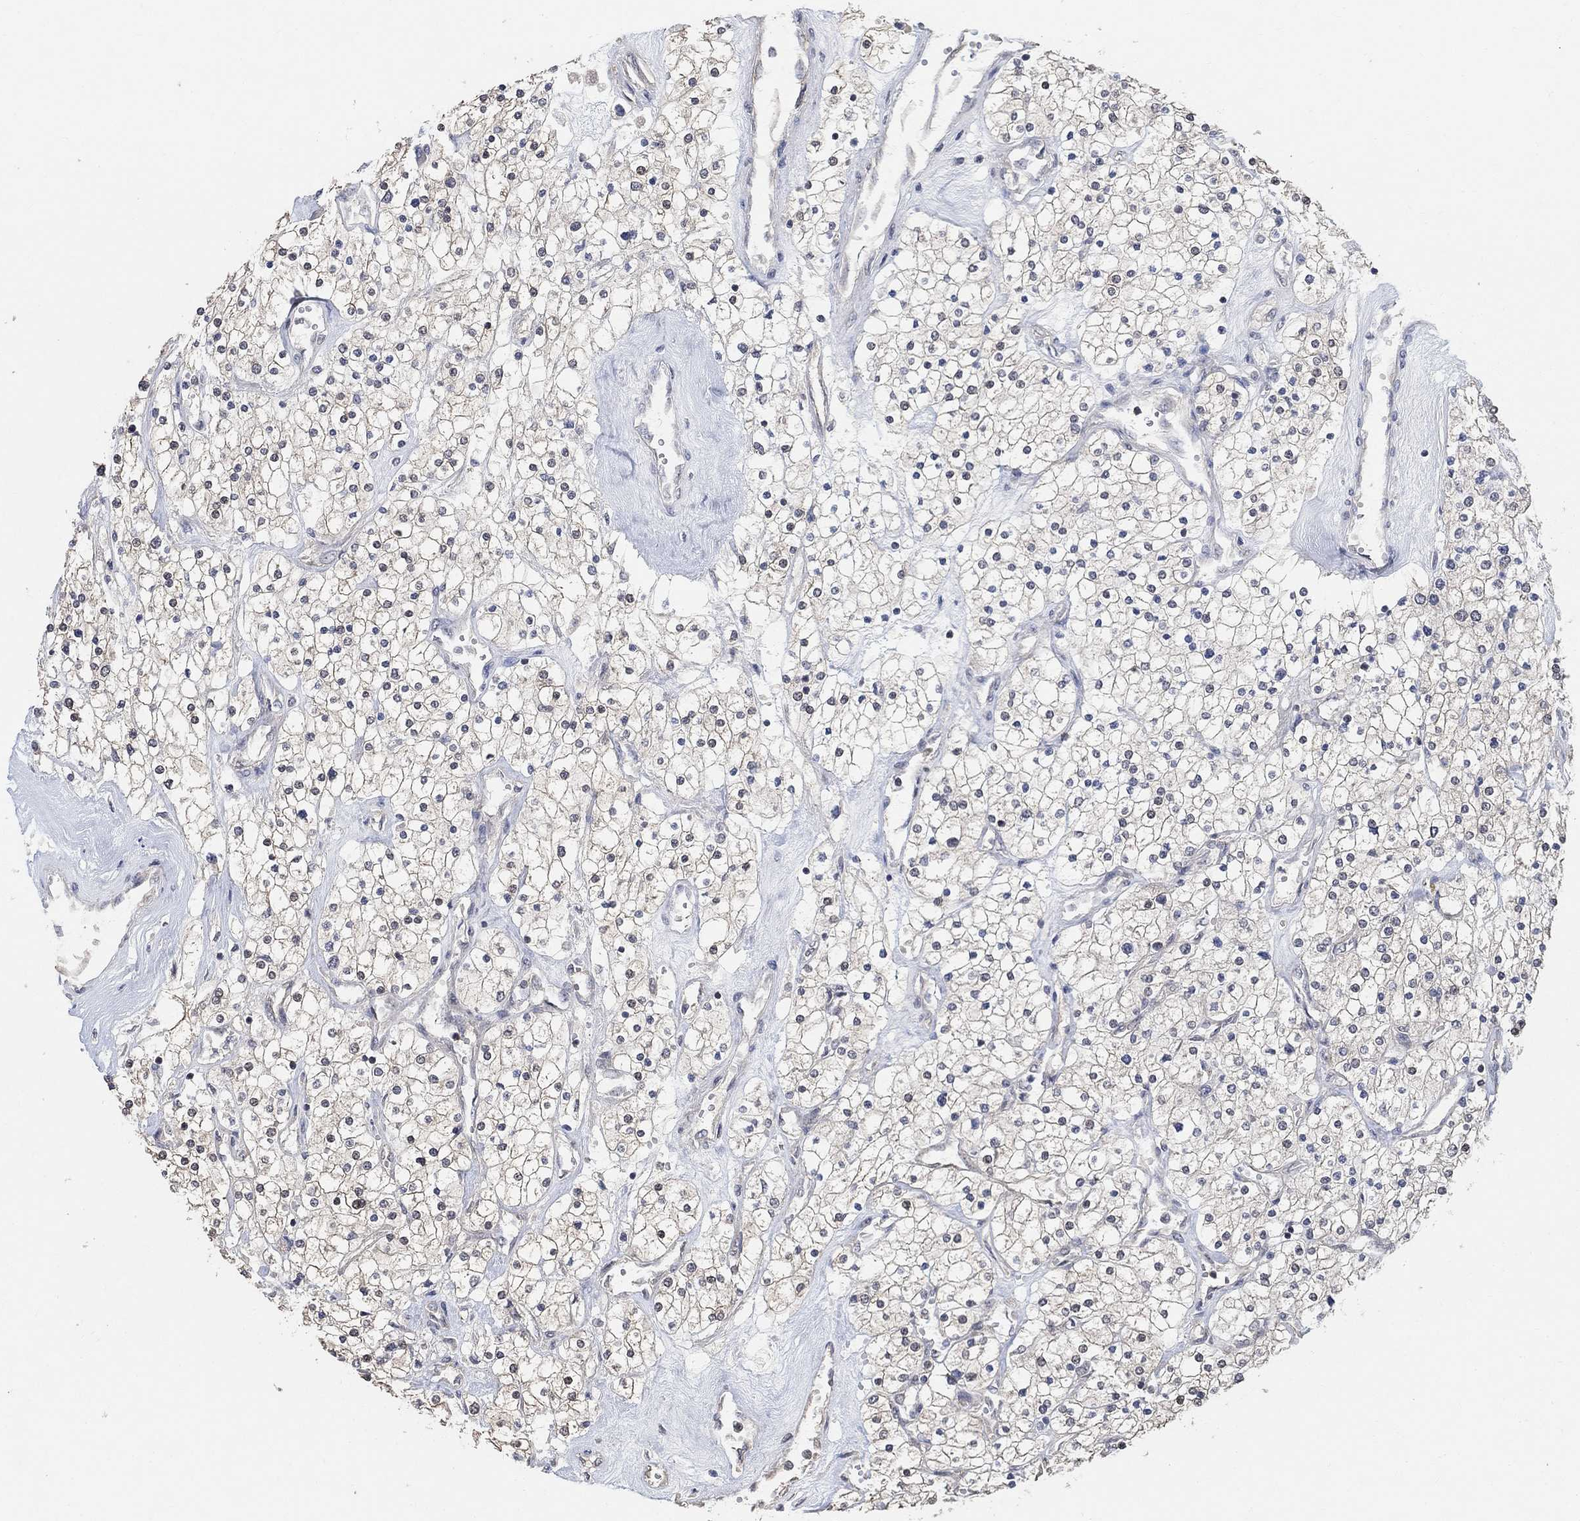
{"staining": {"intensity": "weak", "quantity": "<25%", "location": "cytoplasmic/membranous"}, "tissue": "renal cancer", "cell_type": "Tumor cells", "image_type": "cancer", "snomed": [{"axis": "morphology", "description": "Adenocarcinoma, NOS"}, {"axis": "topography", "description": "Kidney"}], "caption": "High power microscopy histopathology image of an immunohistochemistry (IHC) histopathology image of adenocarcinoma (renal), revealing no significant positivity in tumor cells.", "gene": "UNC5B", "patient": {"sex": "male", "age": 80}}